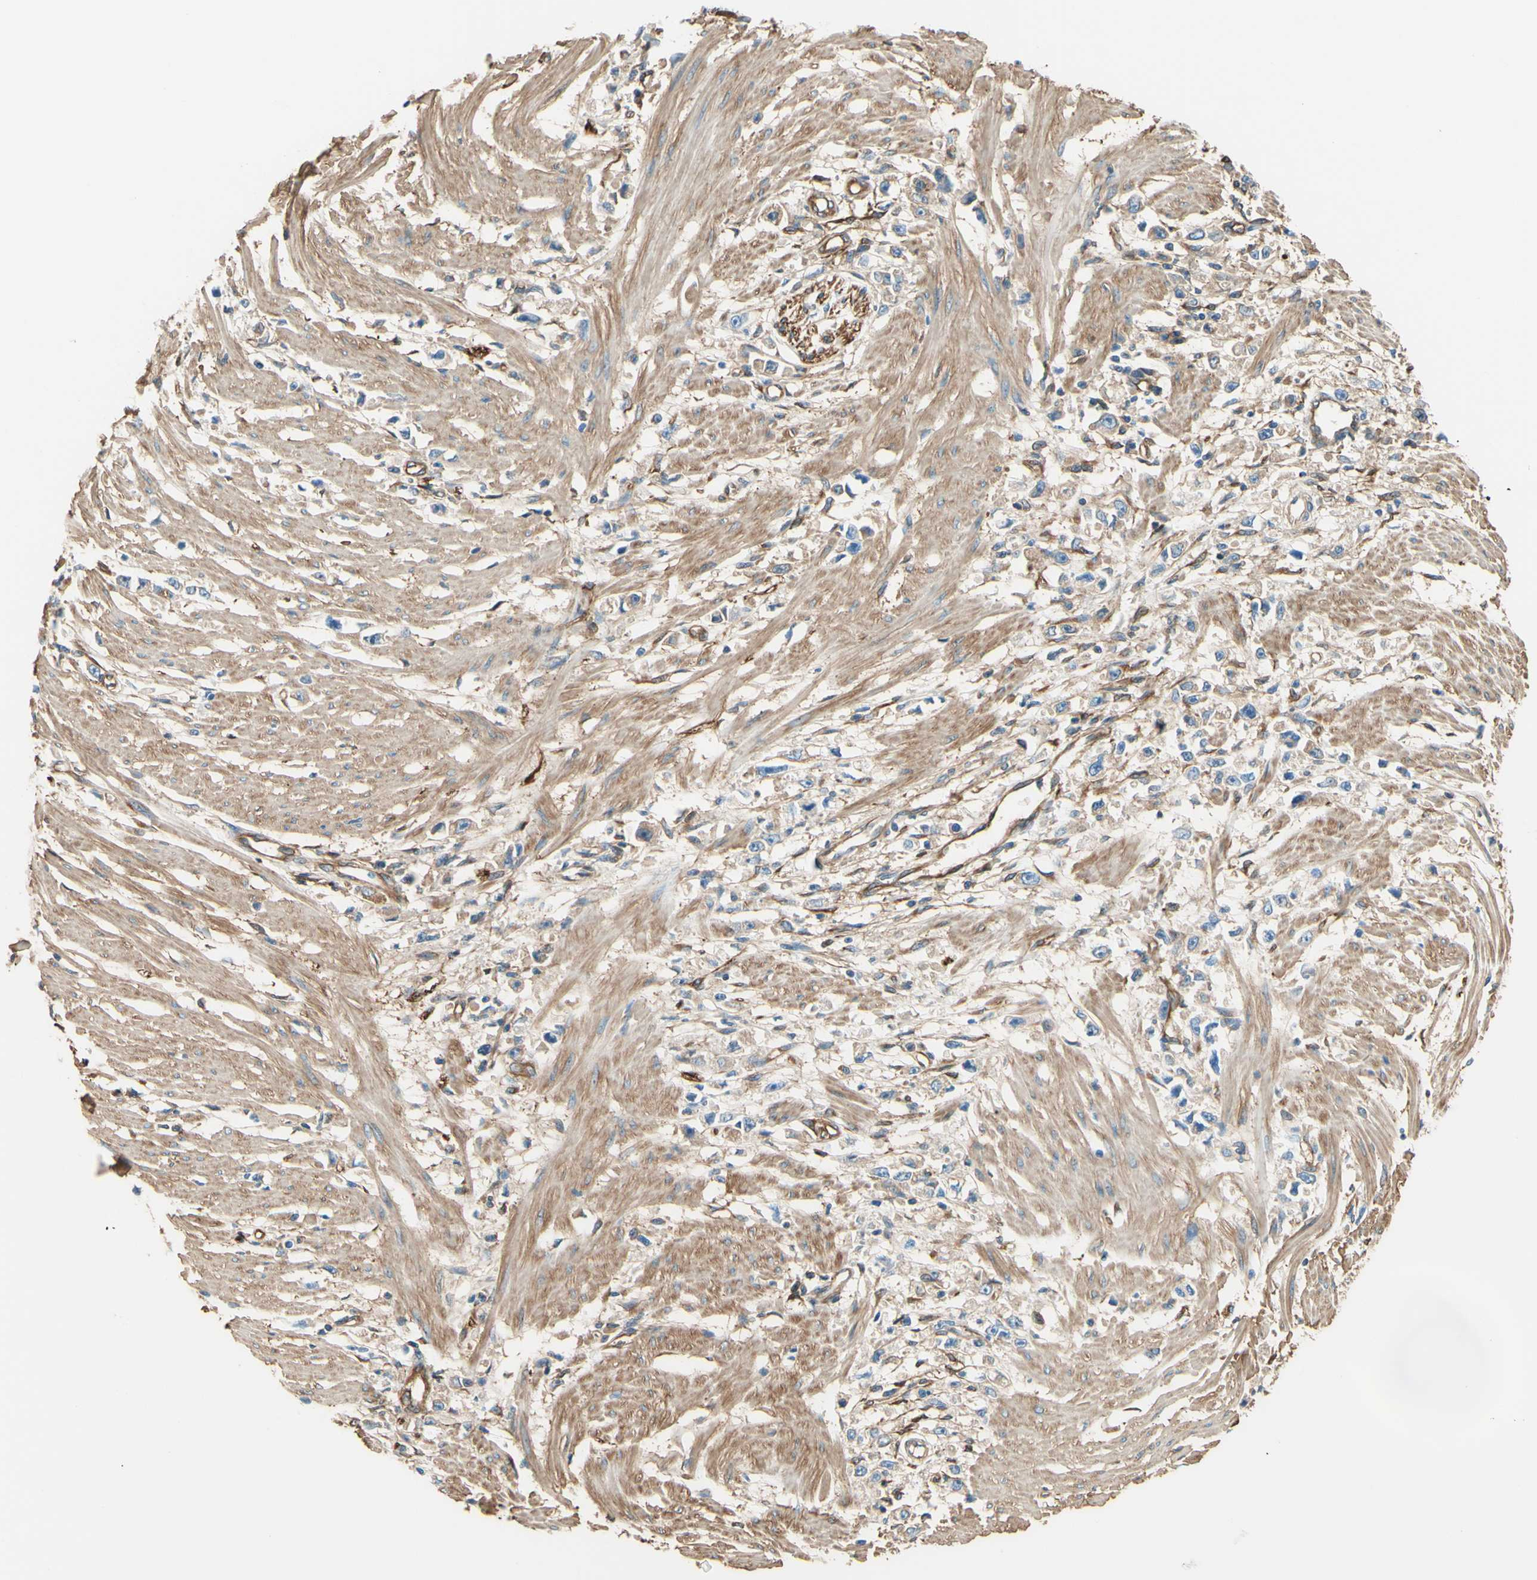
{"staining": {"intensity": "negative", "quantity": "none", "location": "none"}, "tissue": "stomach cancer", "cell_type": "Tumor cells", "image_type": "cancer", "snomed": [{"axis": "morphology", "description": "Adenocarcinoma, NOS"}, {"axis": "topography", "description": "Stomach"}], "caption": "Immunohistochemical staining of human adenocarcinoma (stomach) displays no significant staining in tumor cells.", "gene": "DPYSL3", "patient": {"sex": "female", "age": 59}}